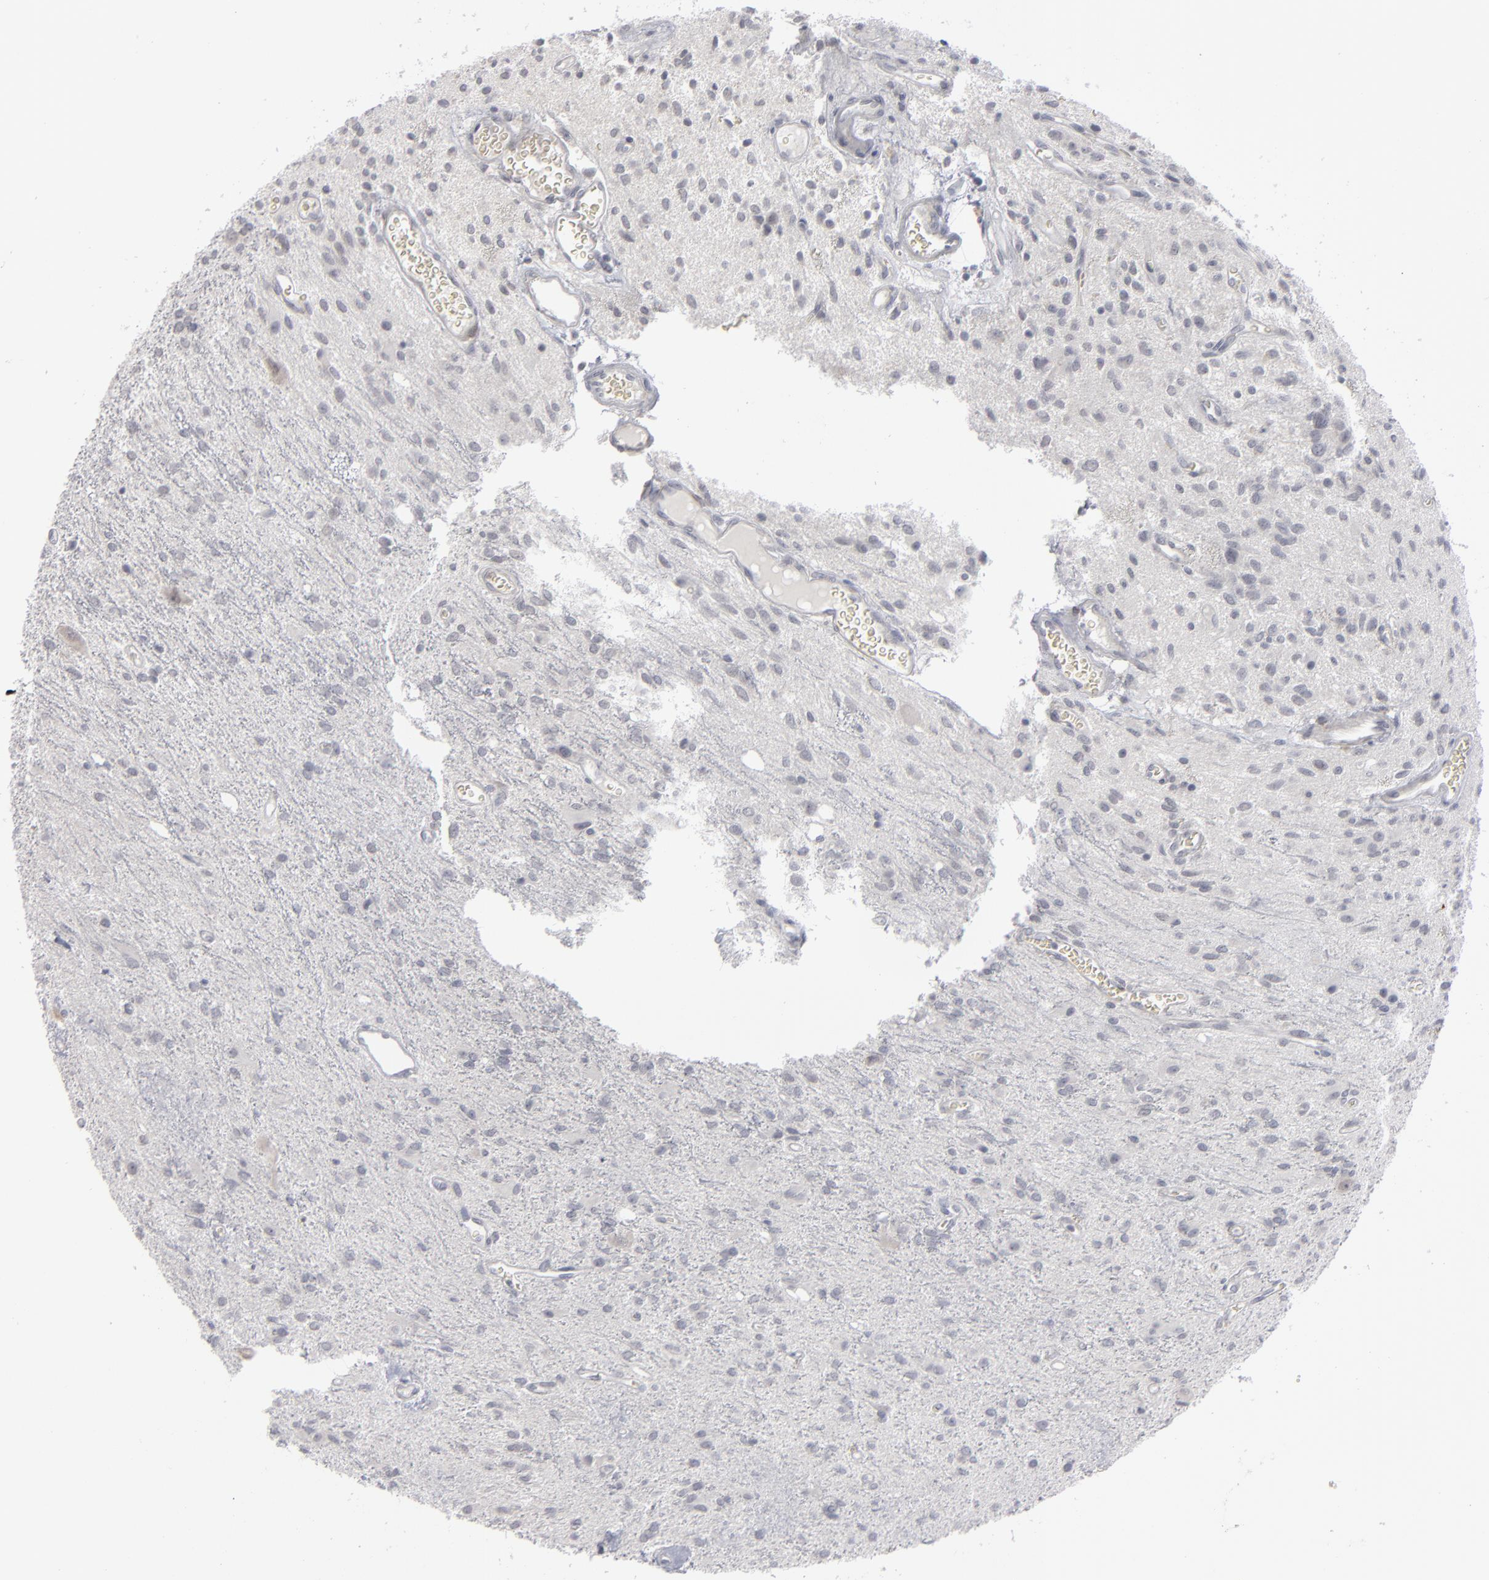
{"staining": {"intensity": "negative", "quantity": "none", "location": "none"}, "tissue": "glioma", "cell_type": "Tumor cells", "image_type": "cancer", "snomed": [{"axis": "morphology", "description": "Glioma, malignant, Low grade"}, {"axis": "topography", "description": "Brain"}], "caption": "Immunohistochemical staining of human malignant low-grade glioma demonstrates no significant positivity in tumor cells.", "gene": "KIAA1210", "patient": {"sex": "female", "age": 15}}